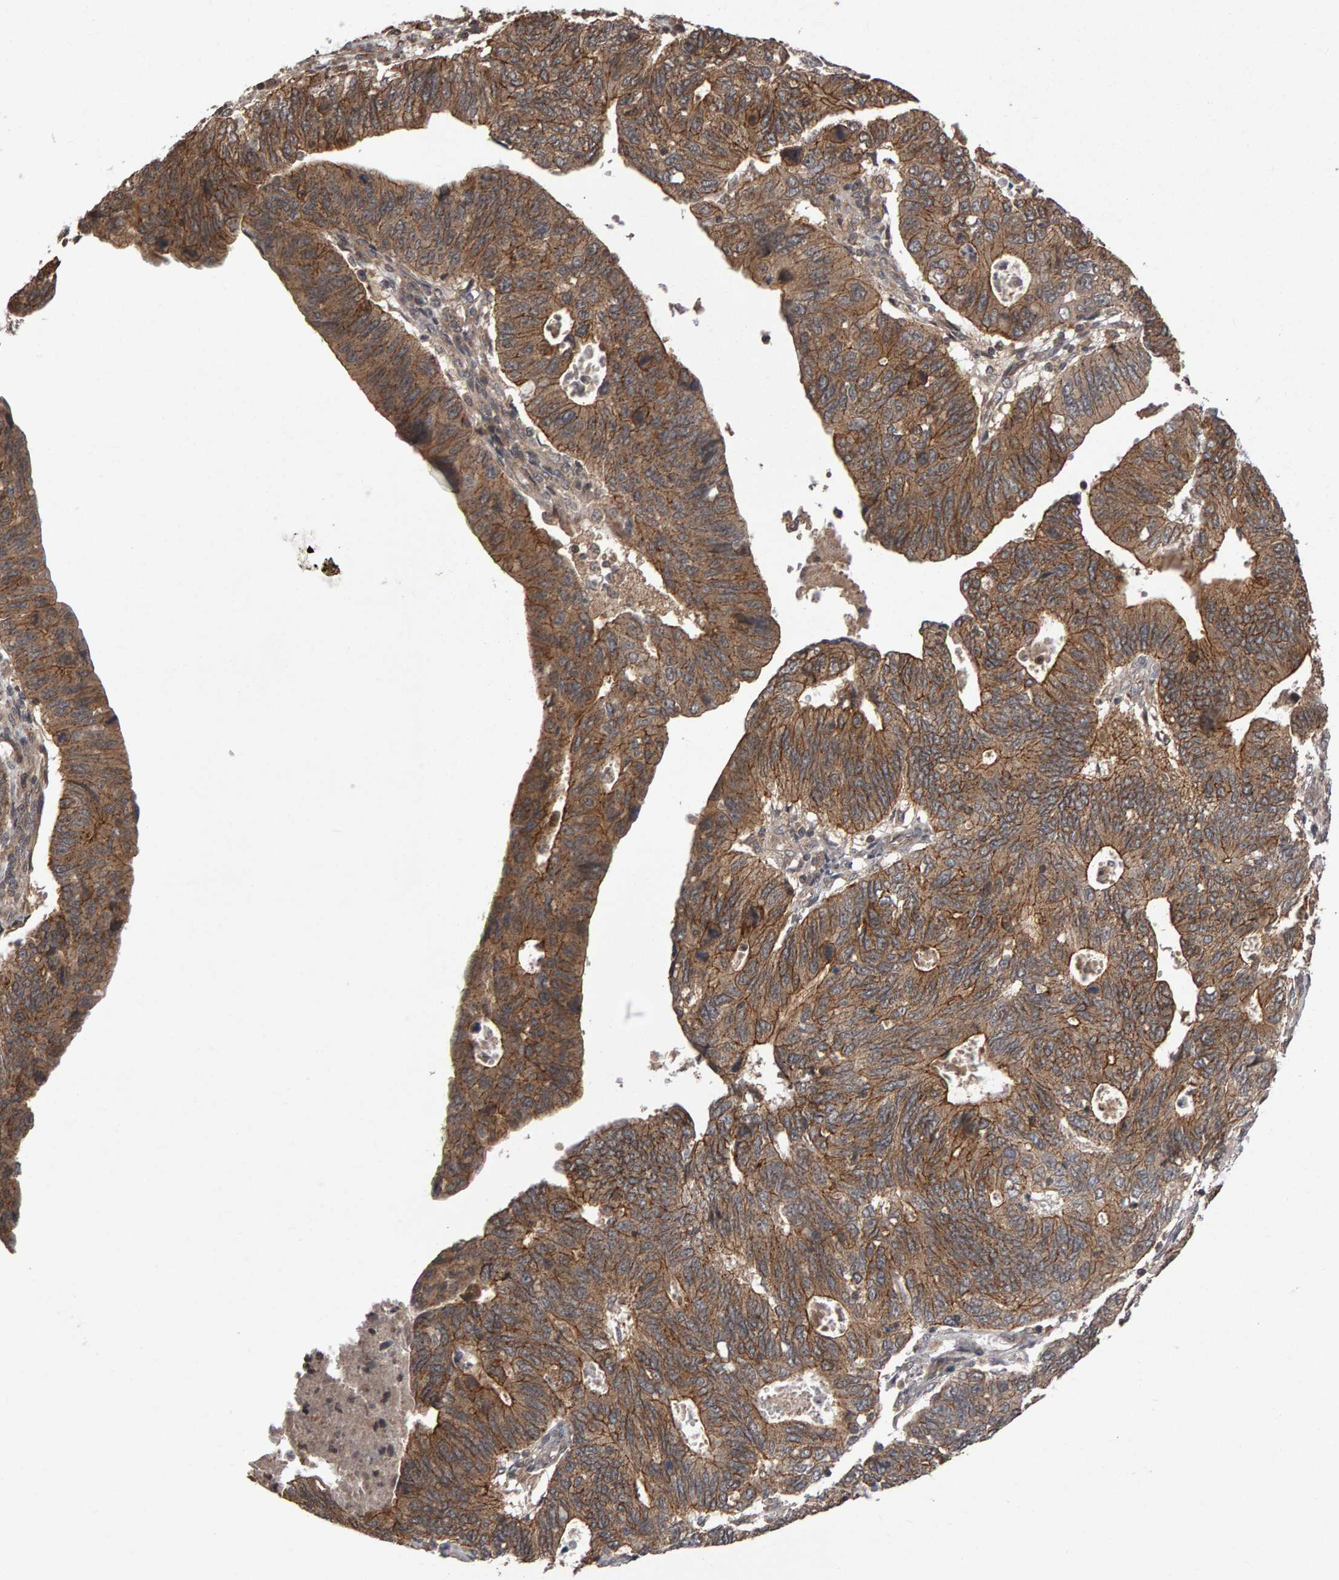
{"staining": {"intensity": "moderate", "quantity": ">75%", "location": "cytoplasmic/membranous"}, "tissue": "stomach cancer", "cell_type": "Tumor cells", "image_type": "cancer", "snomed": [{"axis": "morphology", "description": "Adenocarcinoma, NOS"}, {"axis": "topography", "description": "Stomach"}], "caption": "Stomach adenocarcinoma stained with a protein marker reveals moderate staining in tumor cells.", "gene": "SCRIB", "patient": {"sex": "male", "age": 59}}